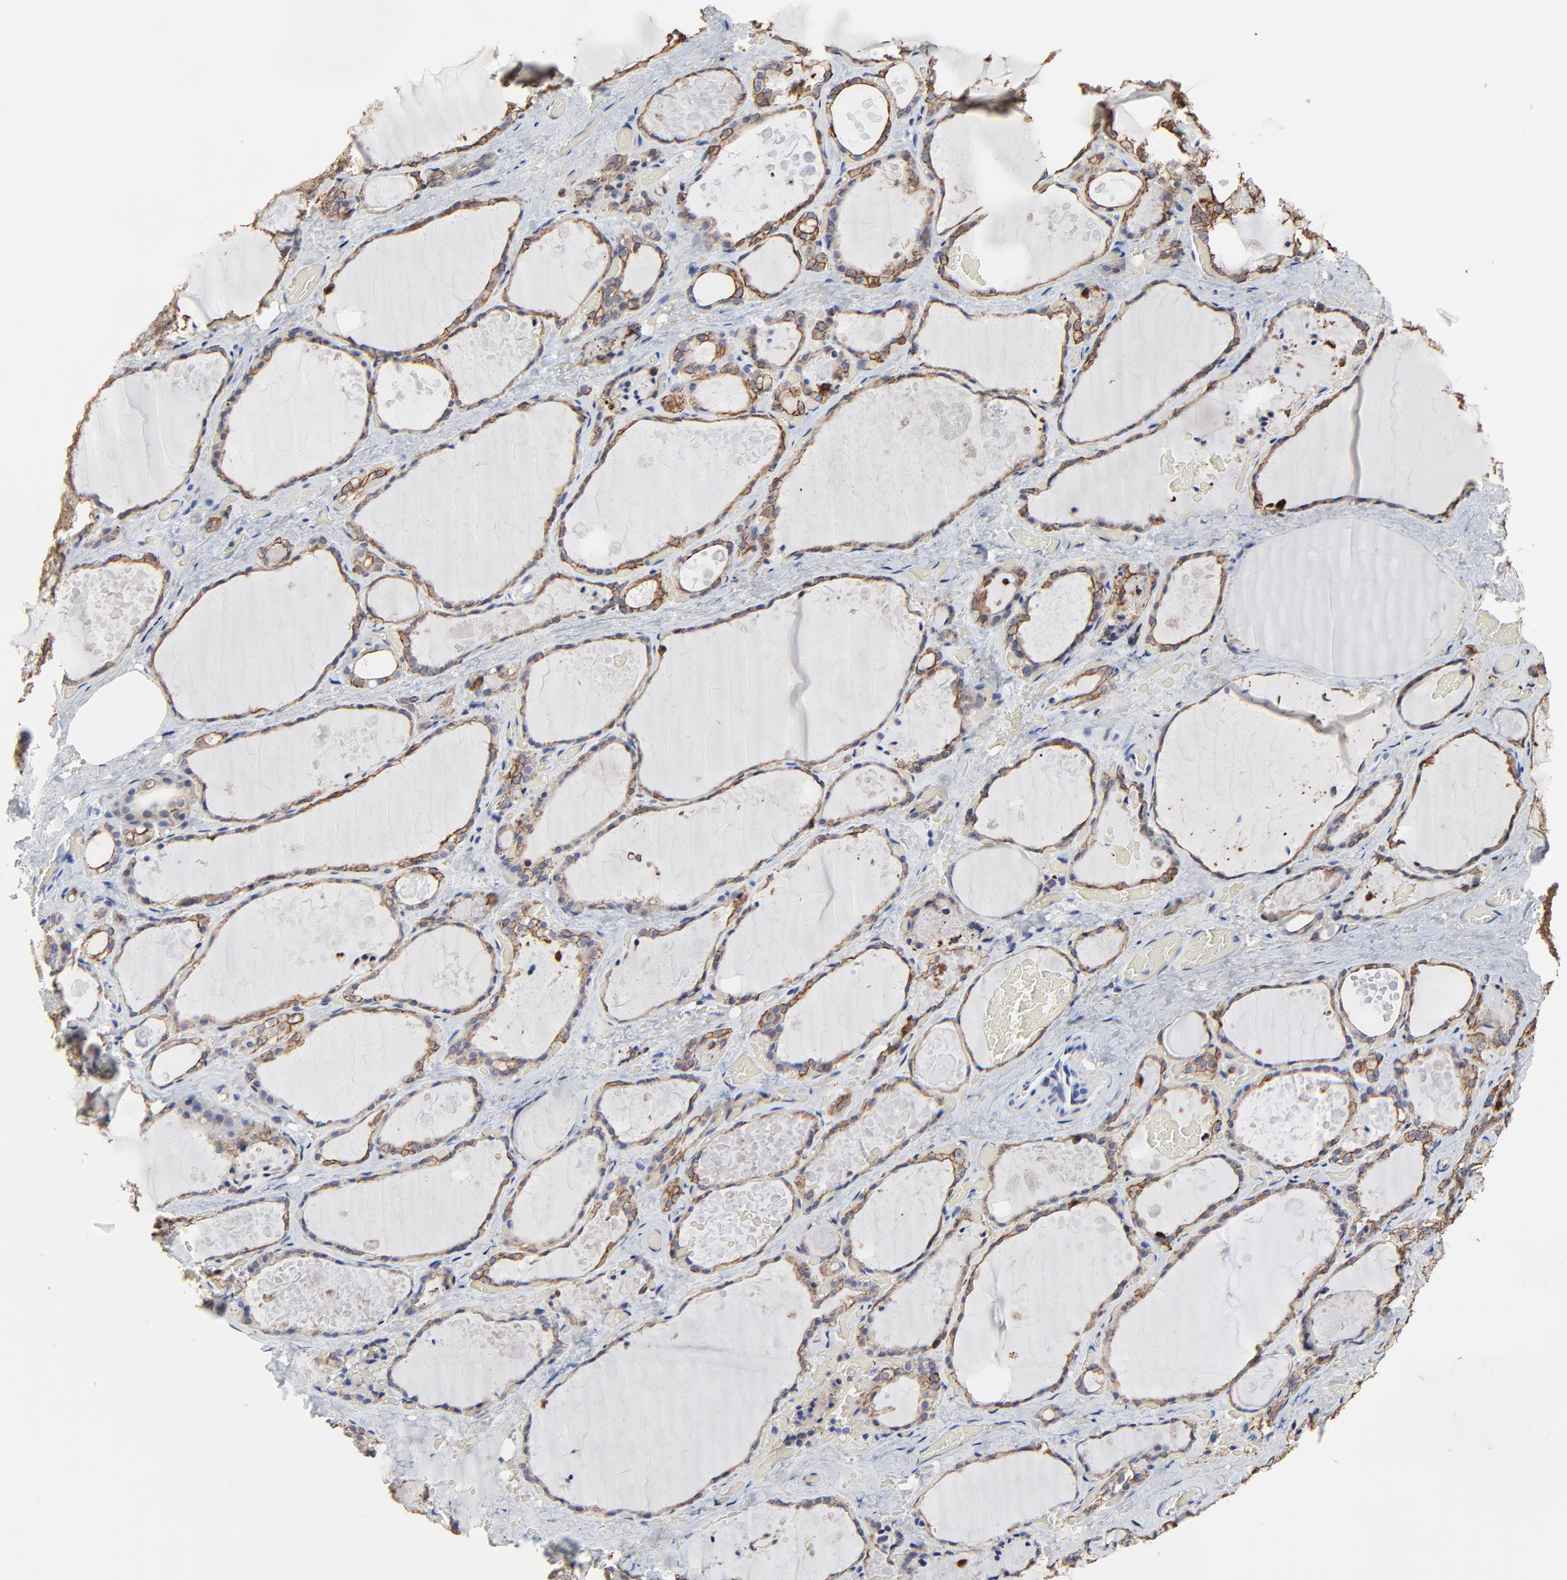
{"staining": {"intensity": "moderate", "quantity": ">75%", "location": "cytoplasmic/membranous"}, "tissue": "thyroid gland", "cell_type": "Glandular cells", "image_type": "normal", "snomed": [{"axis": "morphology", "description": "Normal tissue, NOS"}, {"axis": "topography", "description": "Thyroid gland"}], "caption": "Benign thyroid gland displays moderate cytoplasmic/membranous expression in about >75% of glandular cells, visualized by immunohistochemistry. (DAB (3,3'-diaminobenzidine) IHC with brightfield microscopy, high magnification).", "gene": "LNX1", "patient": {"sex": "male", "age": 61}}